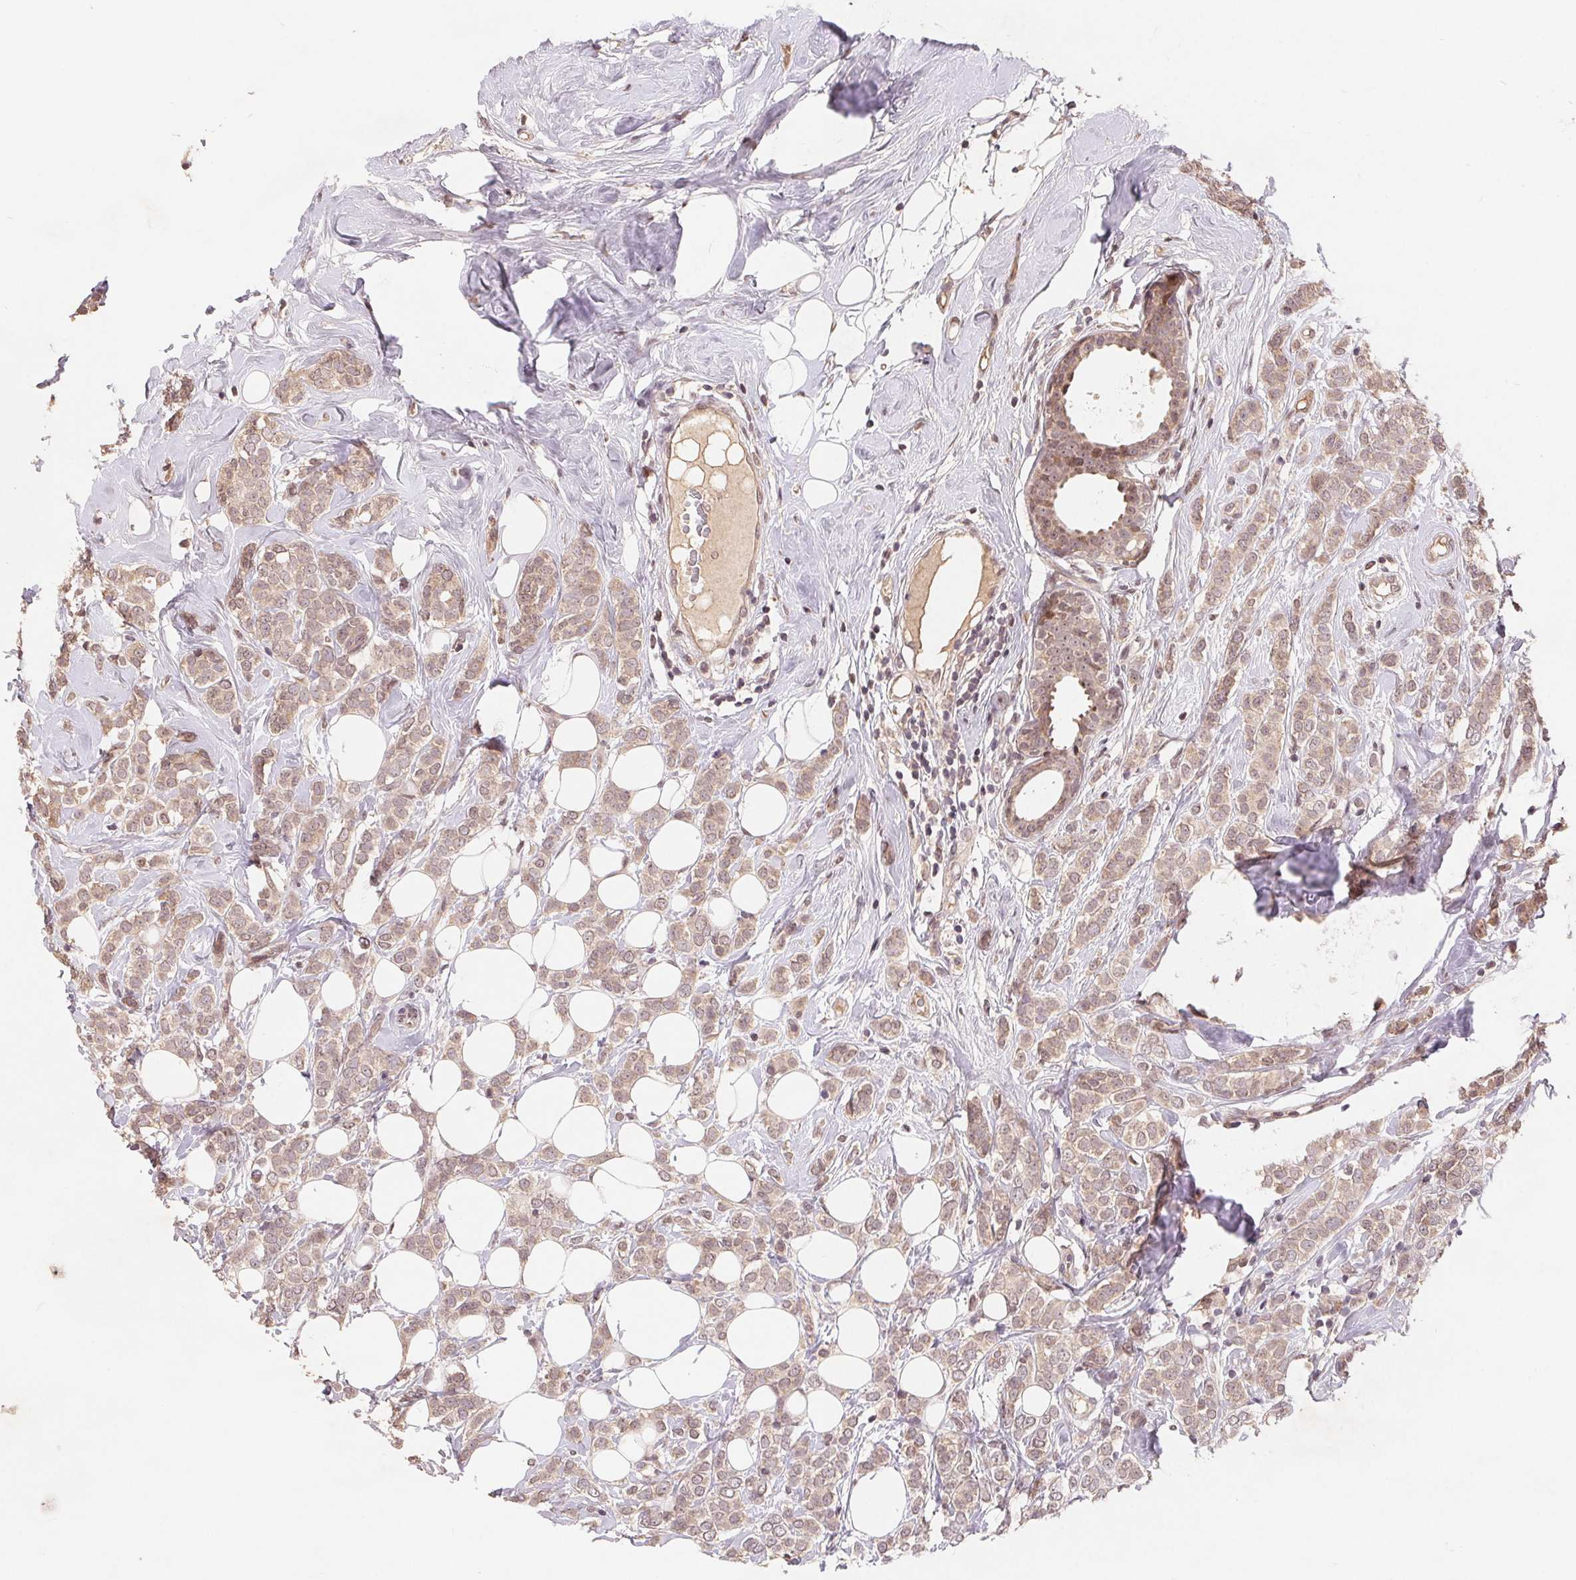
{"staining": {"intensity": "weak", "quantity": ">75%", "location": "cytoplasmic/membranous"}, "tissue": "breast cancer", "cell_type": "Tumor cells", "image_type": "cancer", "snomed": [{"axis": "morphology", "description": "Lobular carcinoma"}, {"axis": "topography", "description": "Breast"}], "caption": "Brown immunohistochemical staining in breast cancer (lobular carcinoma) shows weak cytoplasmic/membranous positivity in approximately >75% of tumor cells.", "gene": "HMGN3", "patient": {"sex": "female", "age": 49}}